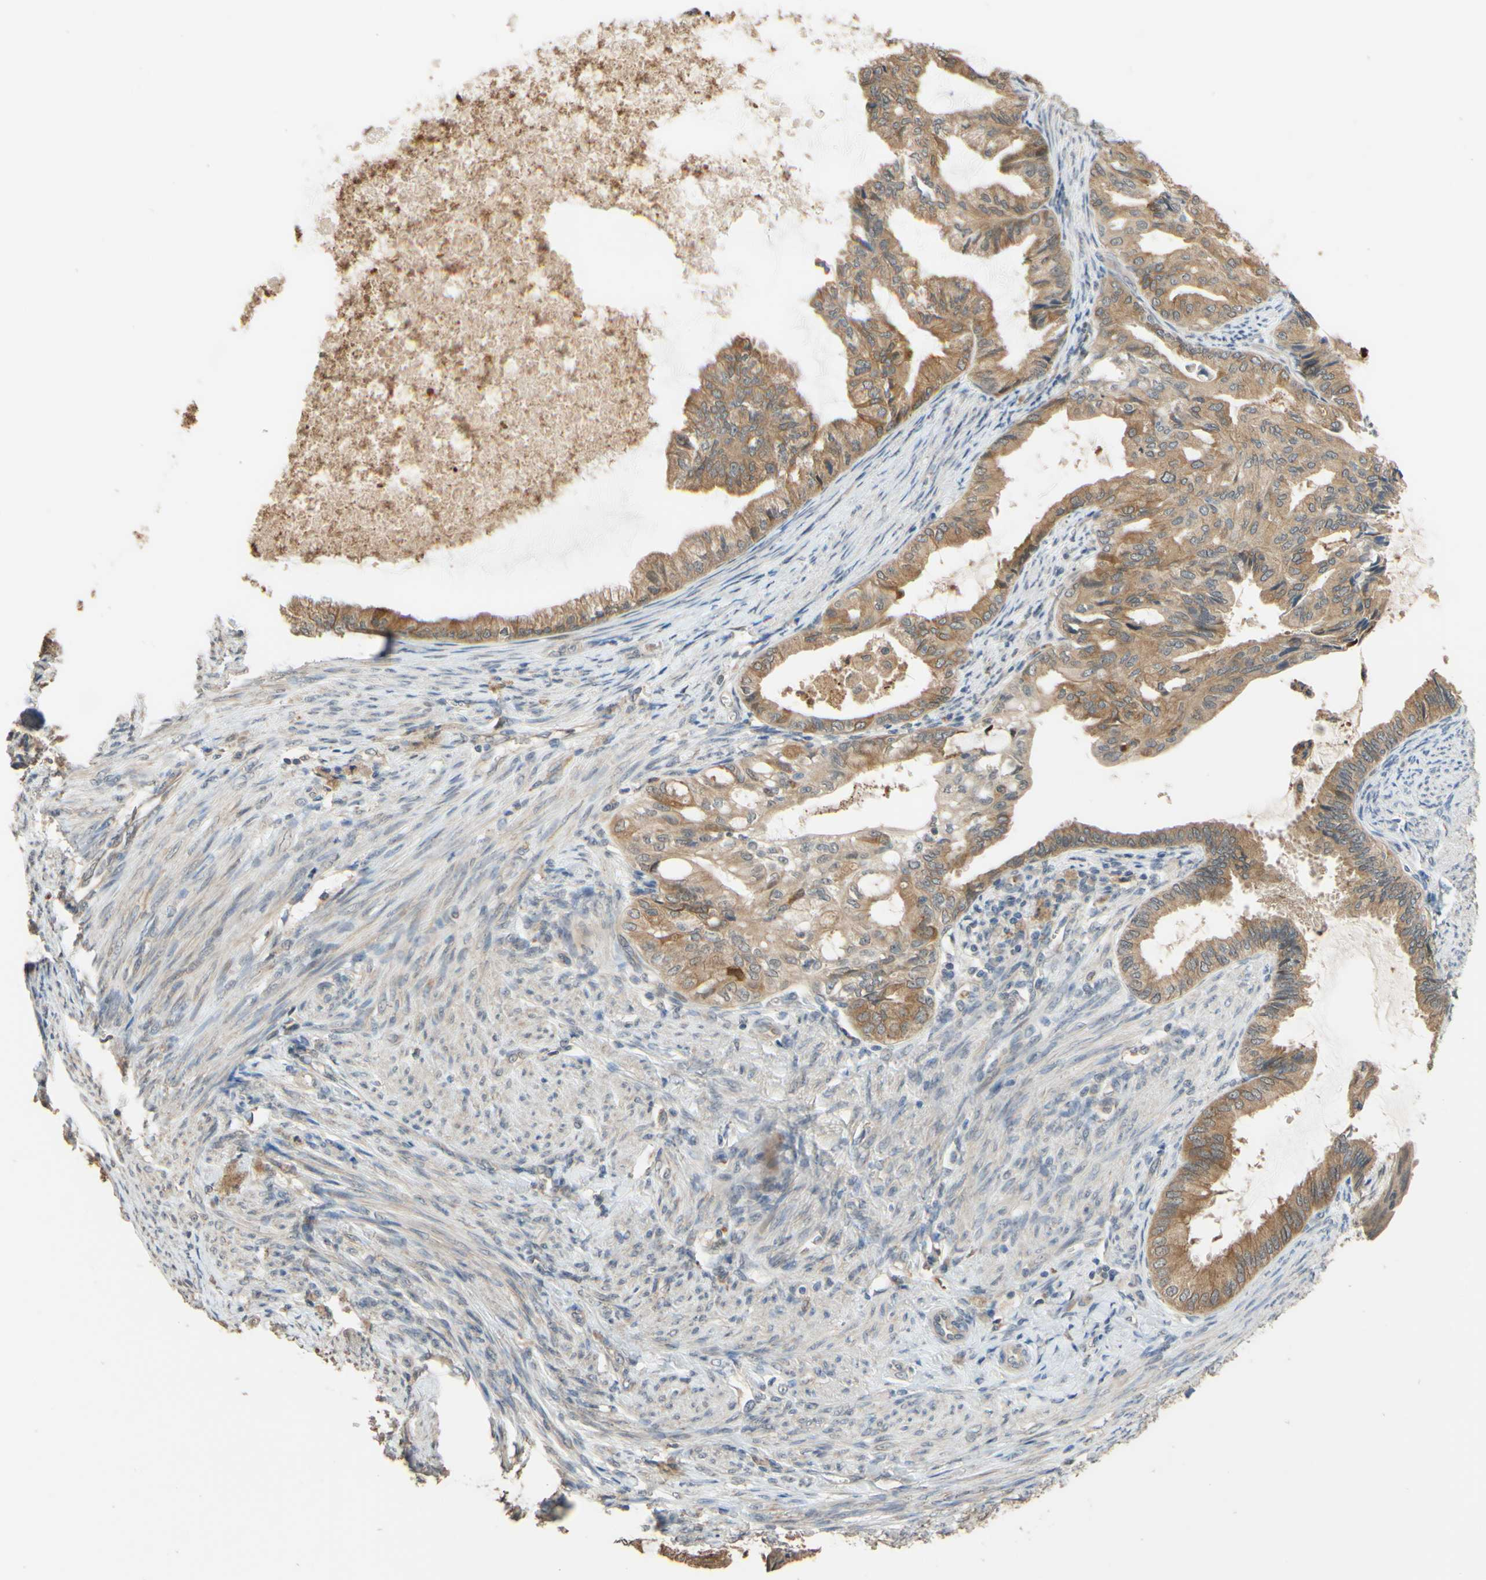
{"staining": {"intensity": "moderate", "quantity": ">75%", "location": "cytoplasmic/membranous"}, "tissue": "endometrial cancer", "cell_type": "Tumor cells", "image_type": "cancer", "snomed": [{"axis": "morphology", "description": "Adenocarcinoma, NOS"}, {"axis": "topography", "description": "Endometrium"}], "caption": "Endometrial cancer (adenocarcinoma) stained with a brown dye reveals moderate cytoplasmic/membranous positive expression in approximately >75% of tumor cells.", "gene": "SMIM19", "patient": {"sex": "female", "age": 86}}